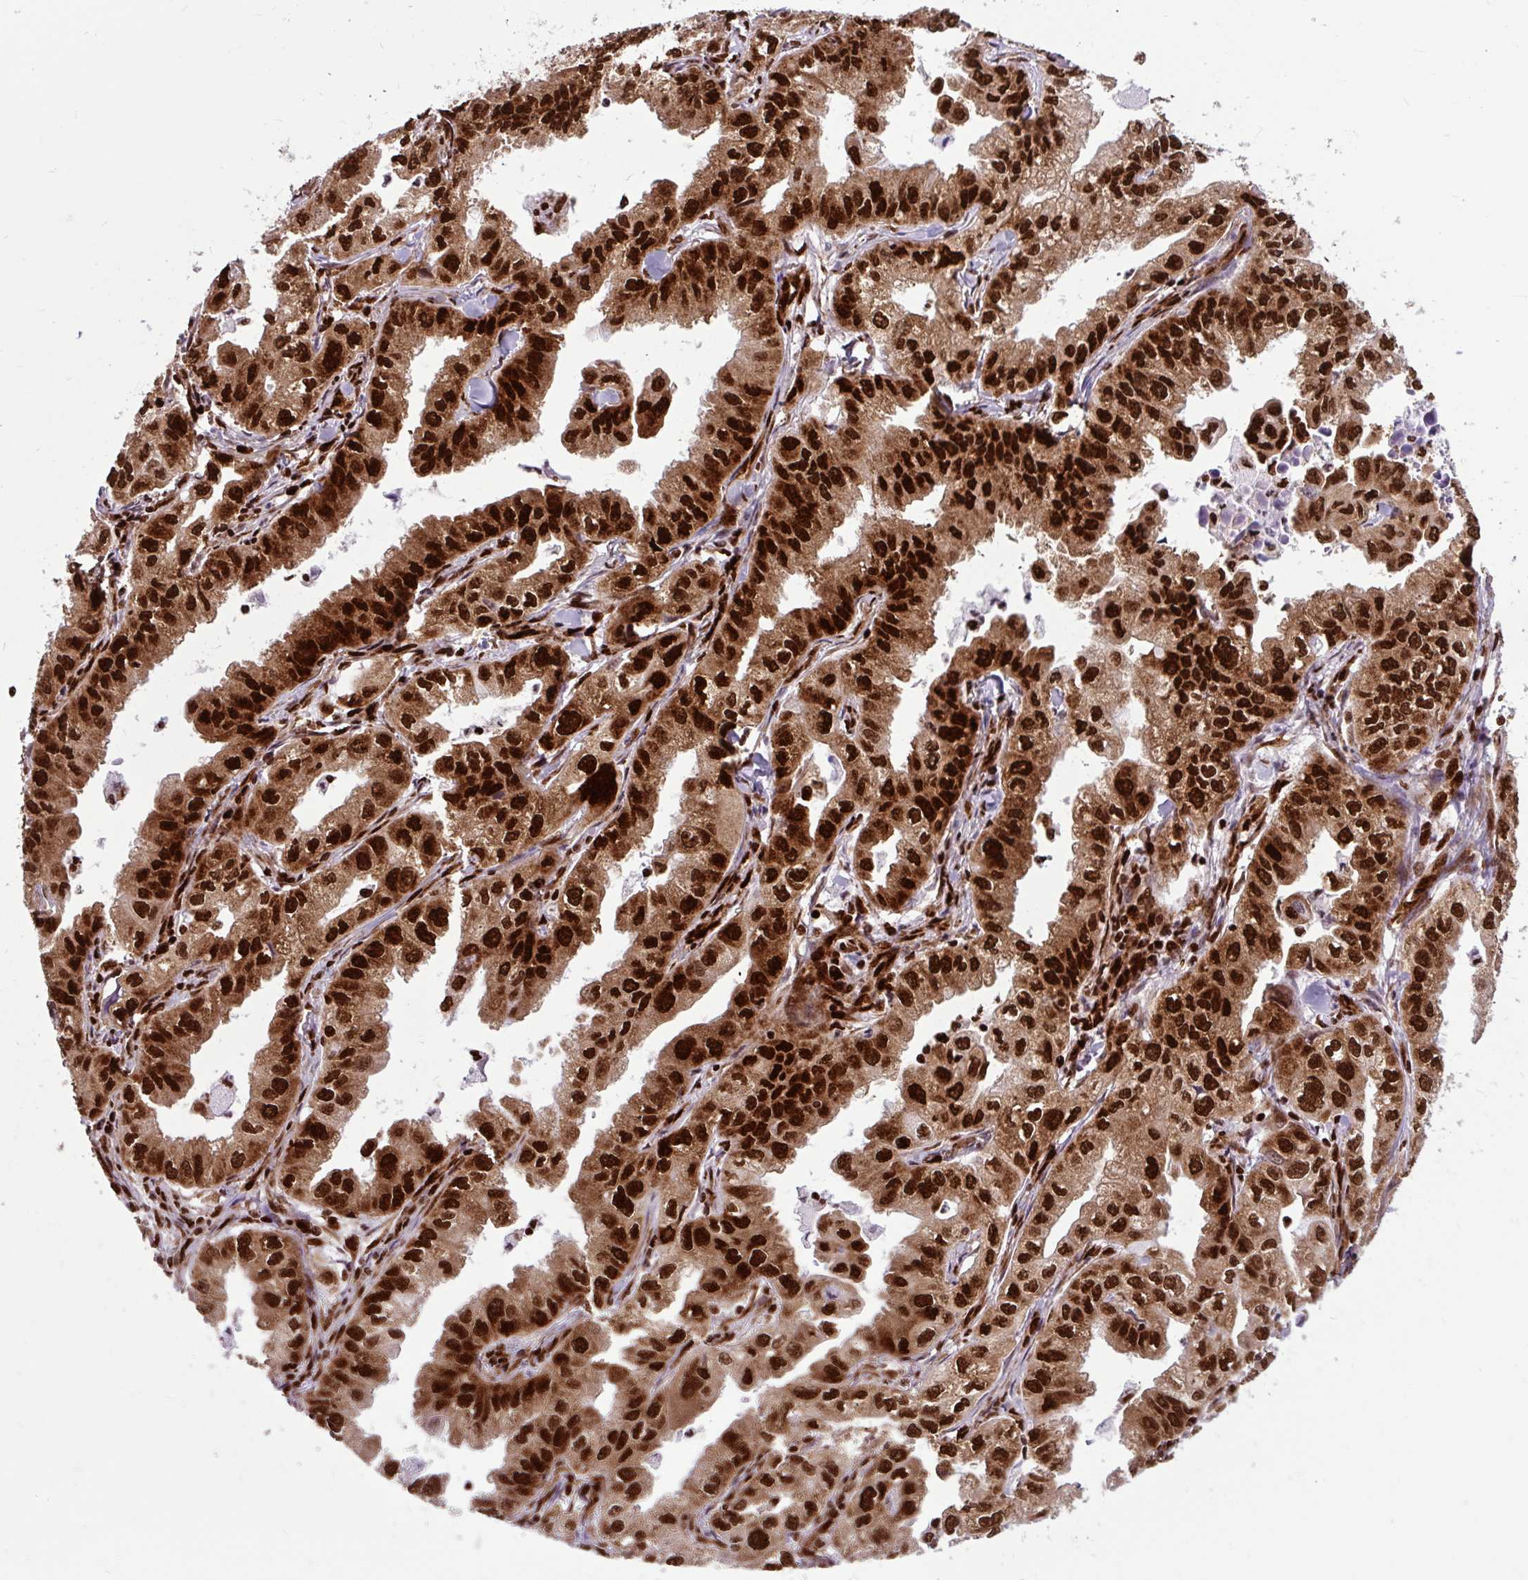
{"staining": {"intensity": "strong", "quantity": ">75%", "location": "cytoplasmic/membranous,nuclear"}, "tissue": "lung cancer", "cell_type": "Tumor cells", "image_type": "cancer", "snomed": [{"axis": "morphology", "description": "Adenocarcinoma, NOS"}, {"axis": "topography", "description": "Lung"}], "caption": "Strong cytoplasmic/membranous and nuclear positivity is seen in approximately >75% of tumor cells in lung cancer. Immunohistochemistry (ihc) stains the protein of interest in brown and the nuclei are stained blue.", "gene": "FUS", "patient": {"sex": "male", "age": 48}}